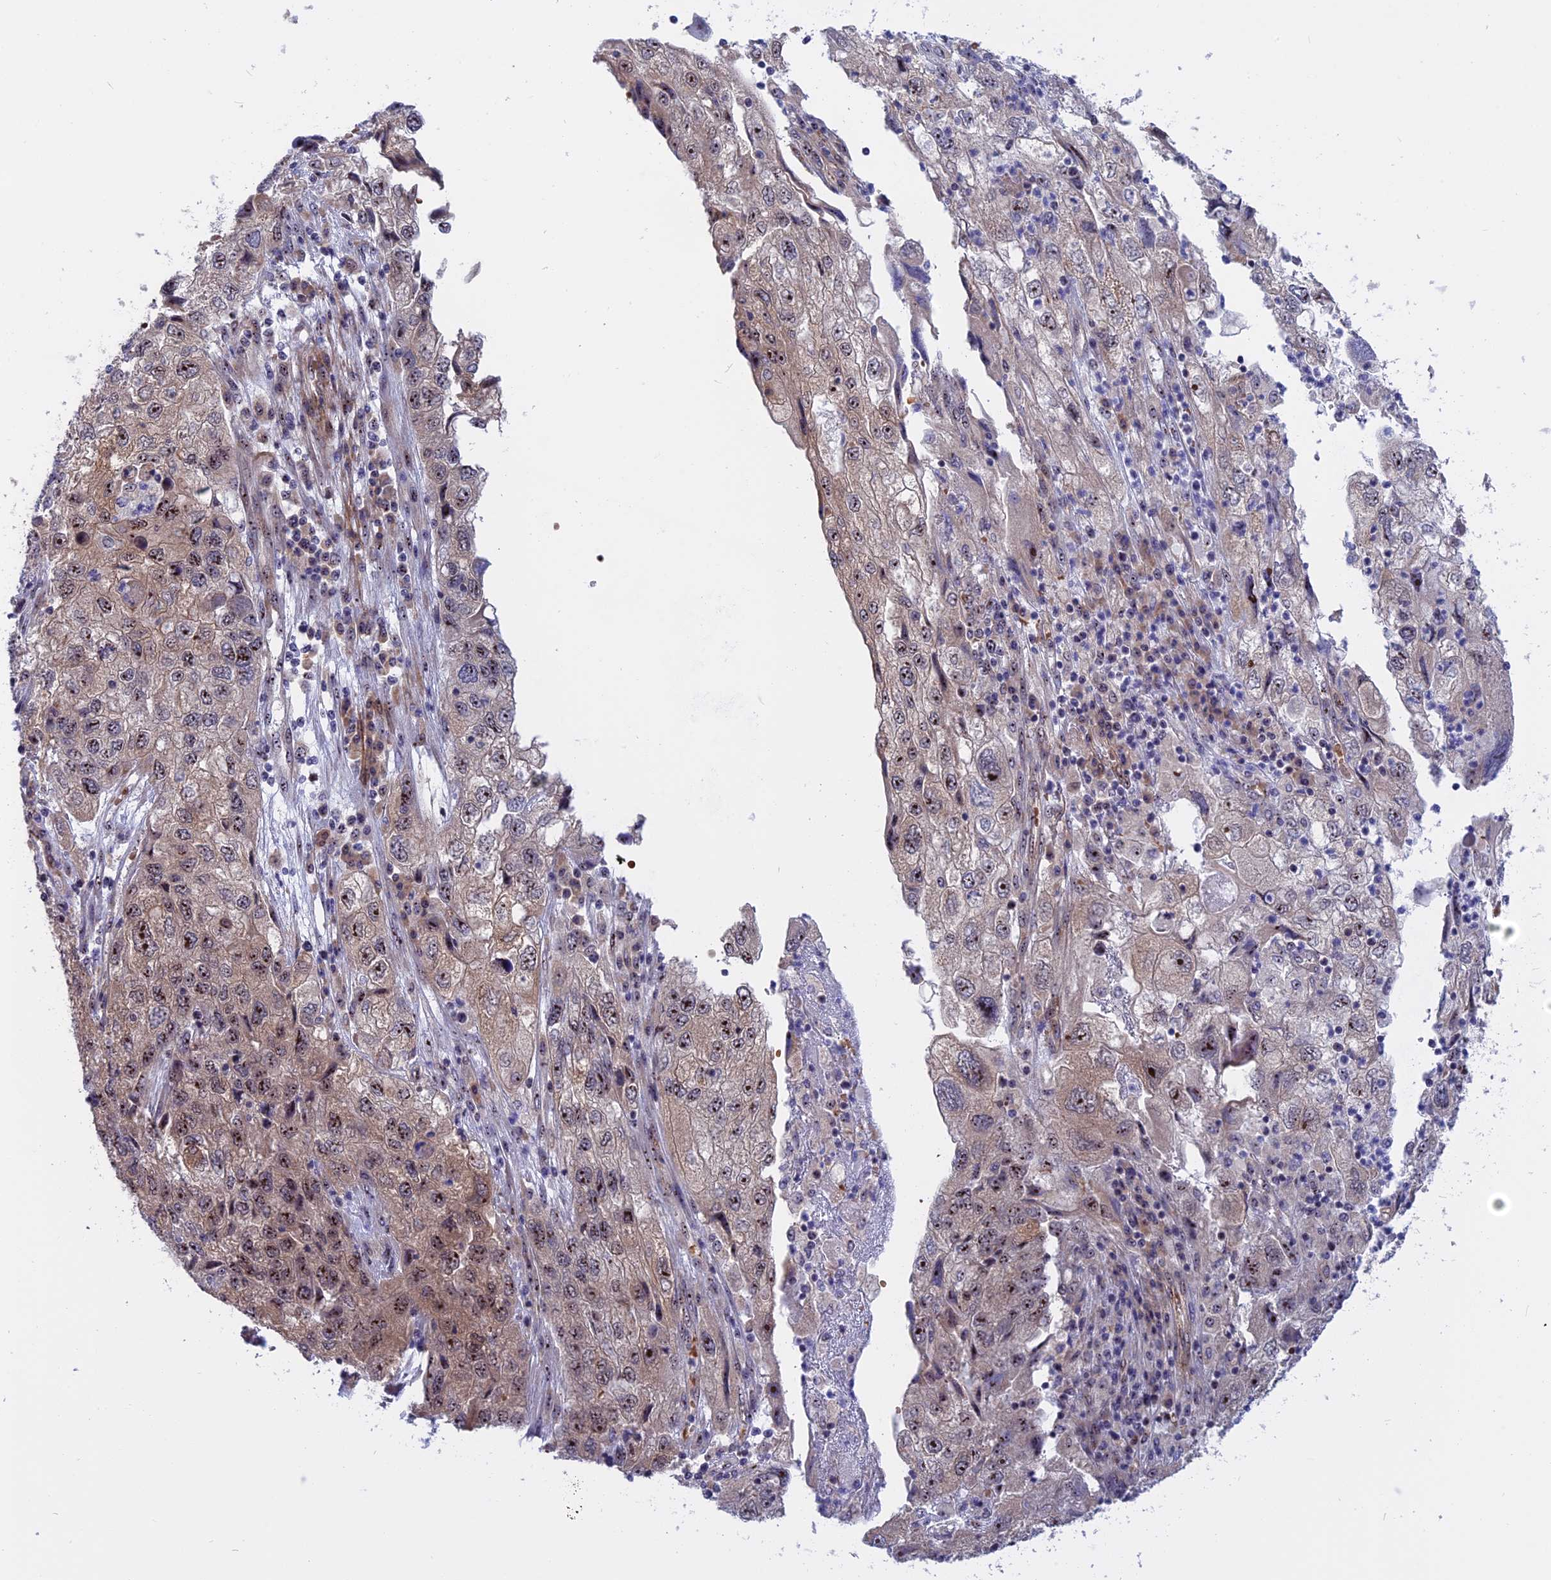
{"staining": {"intensity": "moderate", "quantity": ">75%", "location": "nuclear"}, "tissue": "endometrial cancer", "cell_type": "Tumor cells", "image_type": "cancer", "snomed": [{"axis": "morphology", "description": "Adenocarcinoma, NOS"}, {"axis": "topography", "description": "Endometrium"}], "caption": "A brown stain labels moderate nuclear positivity of a protein in human endometrial cancer tumor cells. The protein of interest is stained brown, and the nuclei are stained in blue (DAB (3,3'-diaminobenzidine) IHC with brightfield microscopy, high magnification).", "gene": "DBNDD1", "patient": {"sex": "female", "age": 49}}